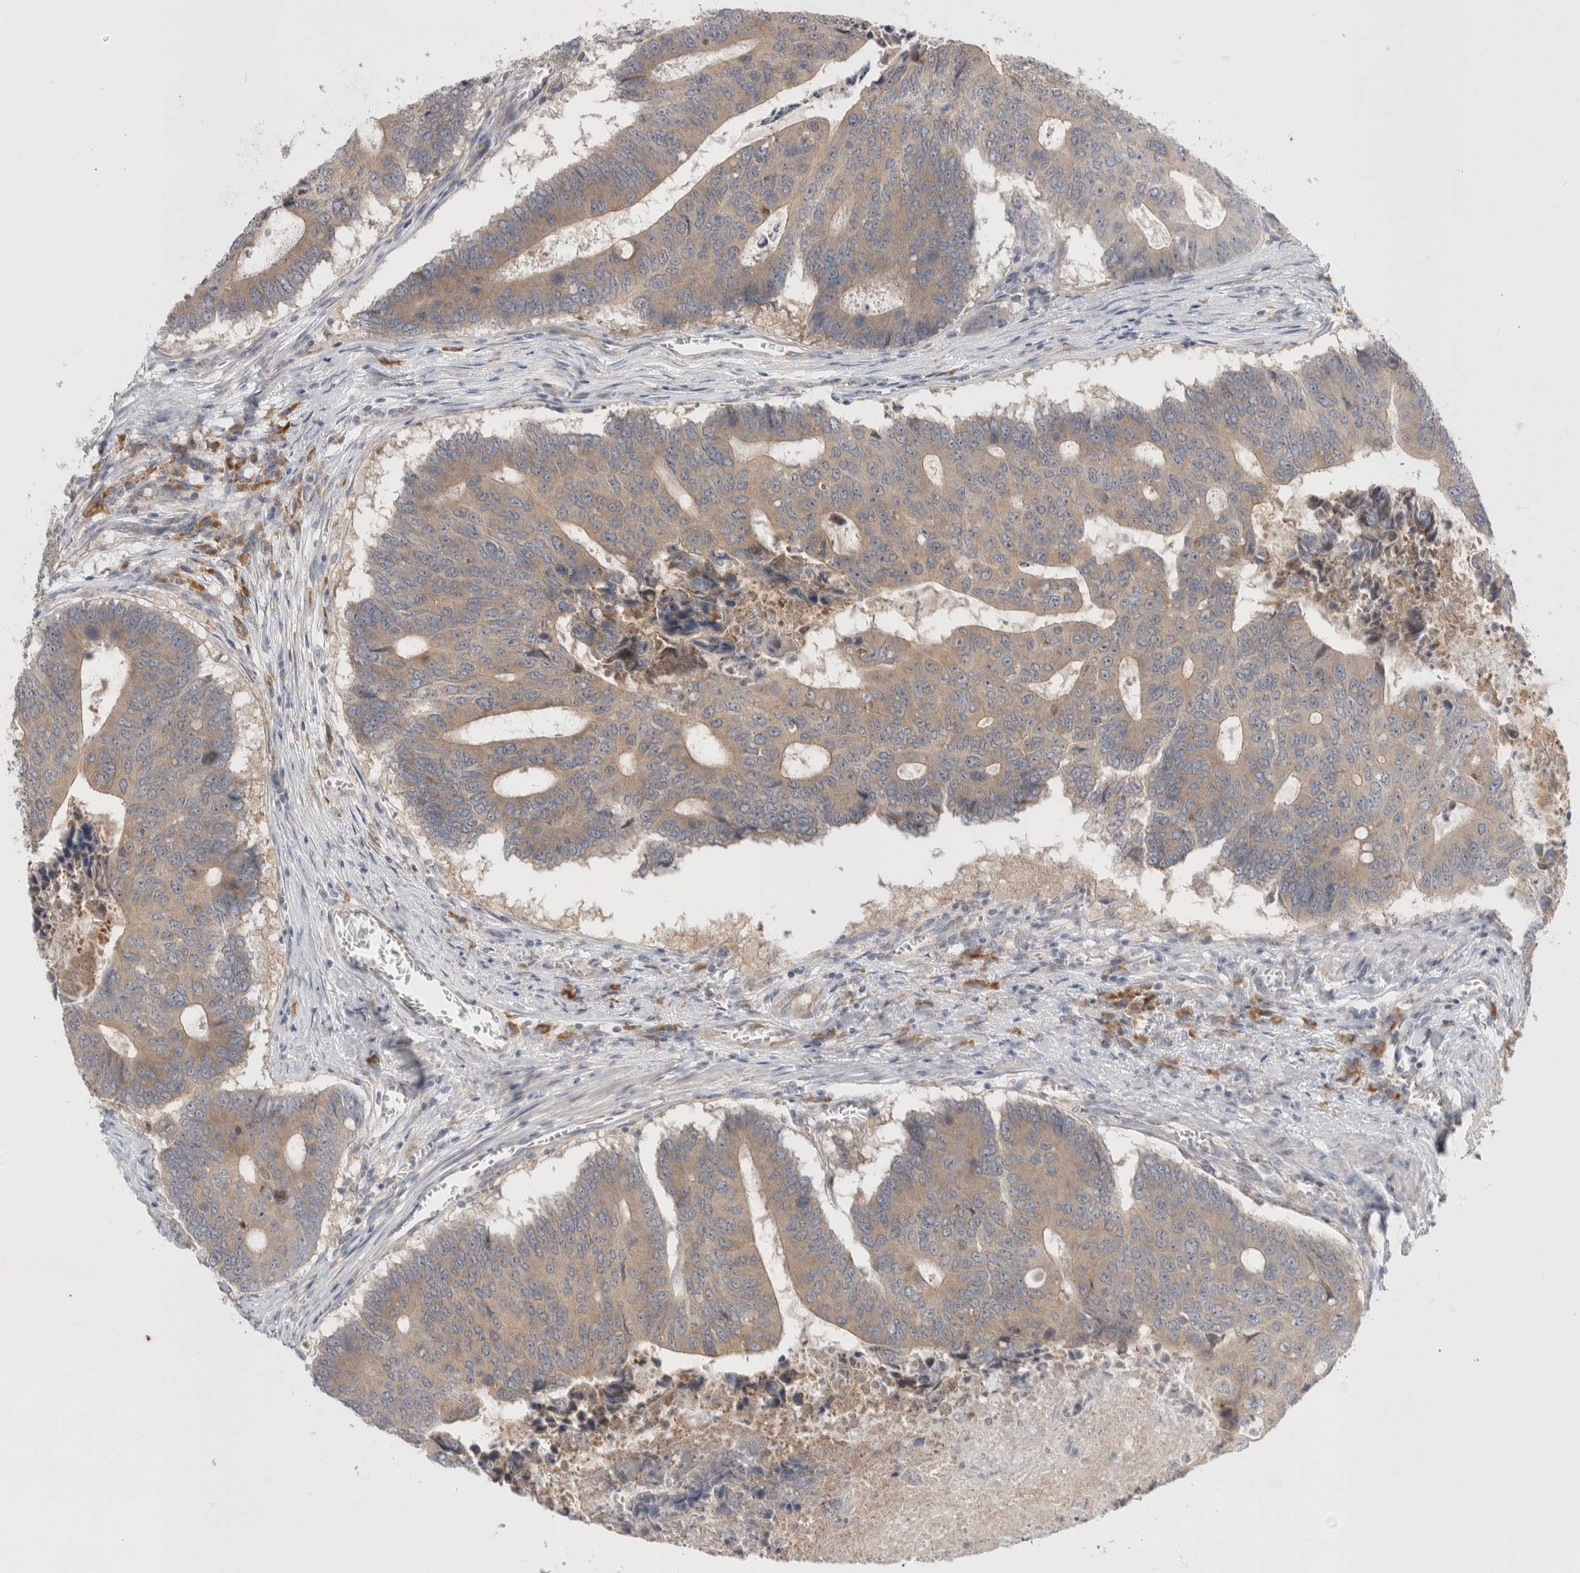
{"staining": {"intensity": "weak", "quantity": ">75%", "location": "cytoplasmic/membranous"}, "tissue": "colorectal cancer", "cell_type": "Tumor cells", "image_type": "cancer", "snomed": [{"axis": "morphology", "description": "Adenocarcinoma, NOS"}, {"axis": "topography", "description": "Colon"}], "caption": "A histopathology image of colorectal cancer (adenocarcinoma) stained for a protein shows weak cytoplasmic/membranous brown staining in tumor cells.", "gene": "NEDD4L", "patient": {"sex": "male", "age": 87}}